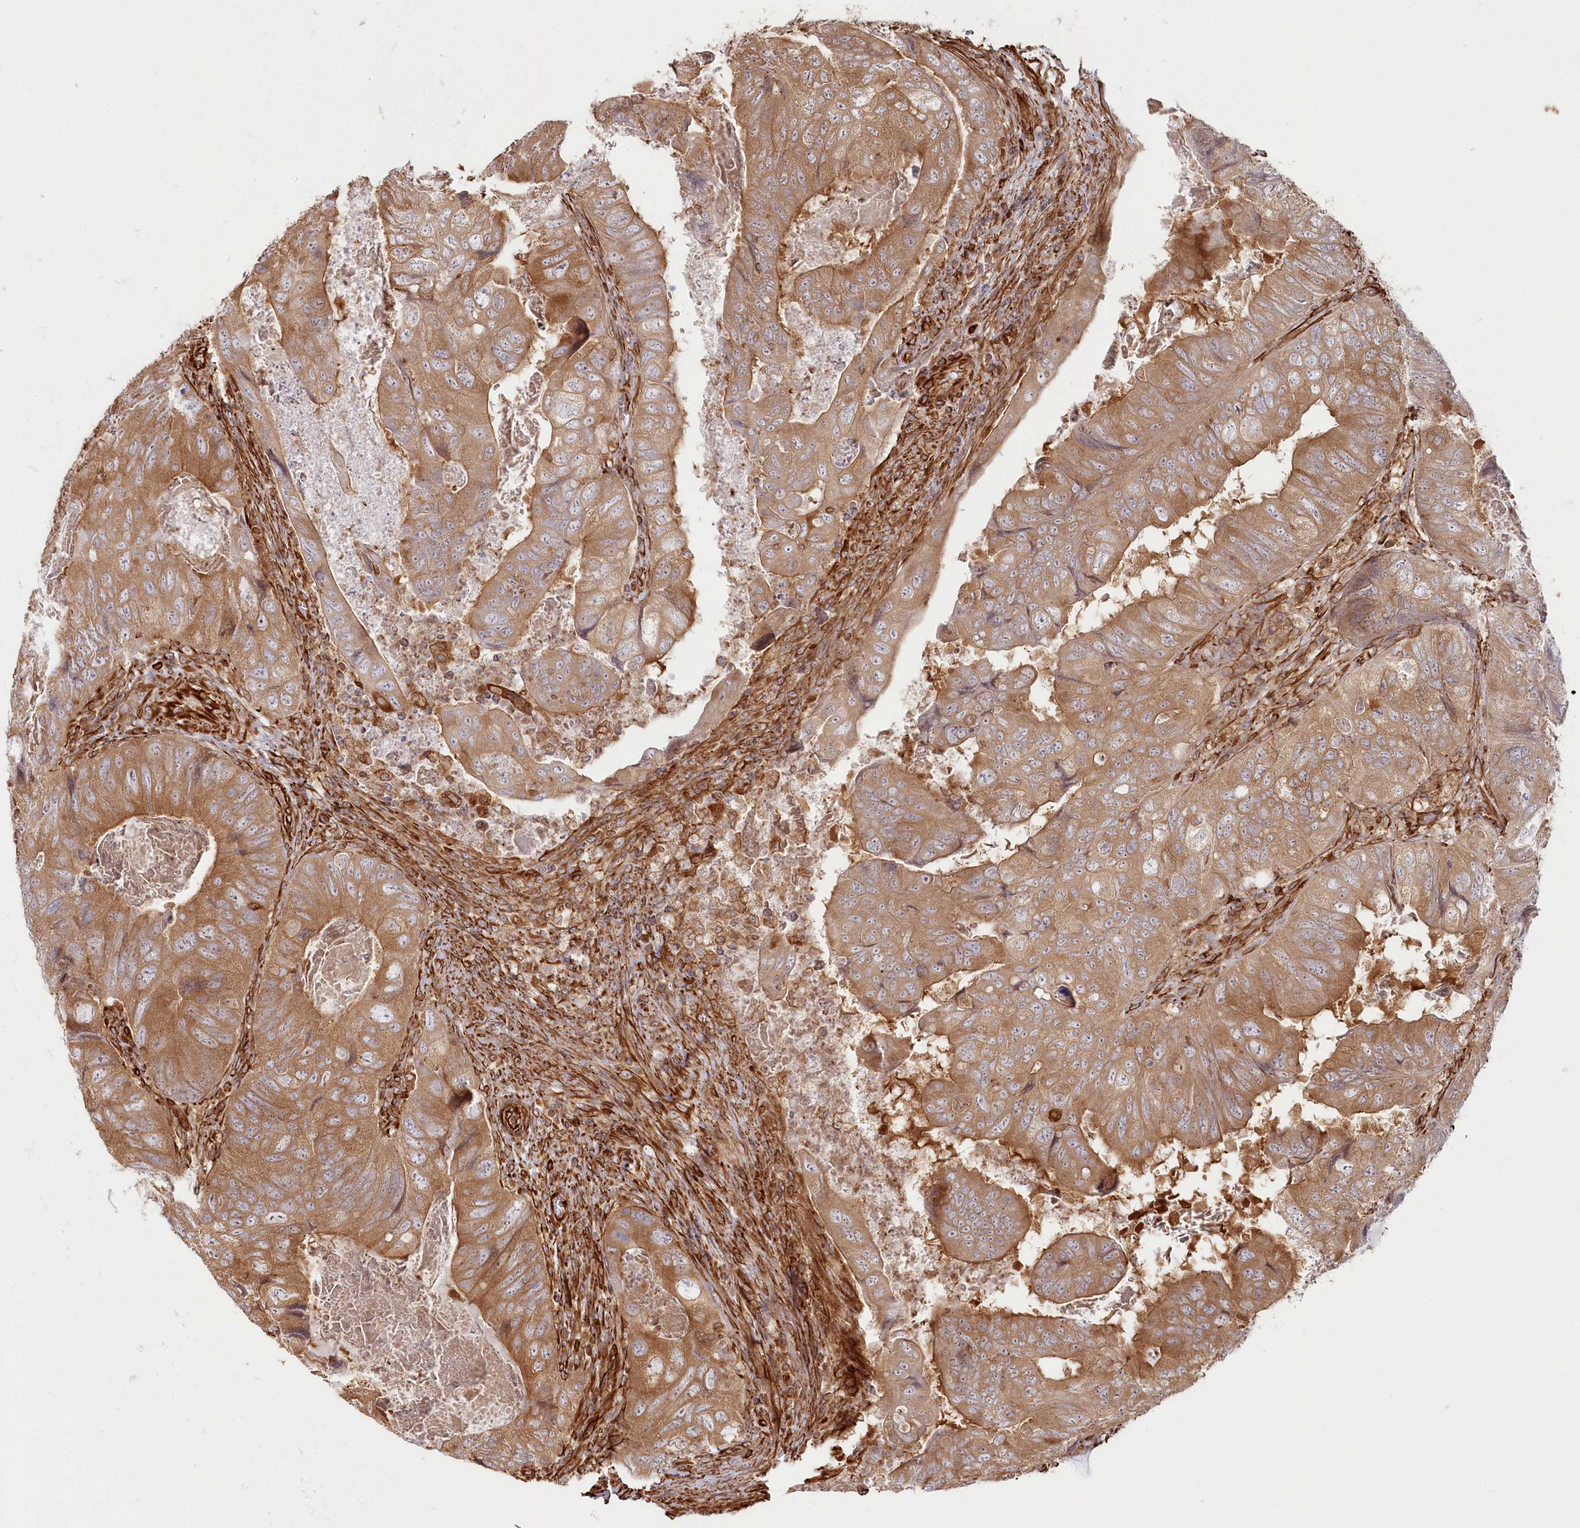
{"staining": {"intensity": "moderate", "quantity": ">75%", "location": "cytoplasmic/membranous"}, "tissue": "colorectal cancer", "cell_type": "Tumor cells", "image_type": "cancer", "snomed": [{"axis": "morphology", "description": "Adenocarcinoma, NOS"}, {"axis": "topography", "description": "Rectum"}], "caption": "Adenocarcinoma (colorectal) stained for a protein shows moderate cytoplasmic/membranous positivity in tumor cells.", "gene": "TTC1", "patient": {"sex": "male", "age": 63}}